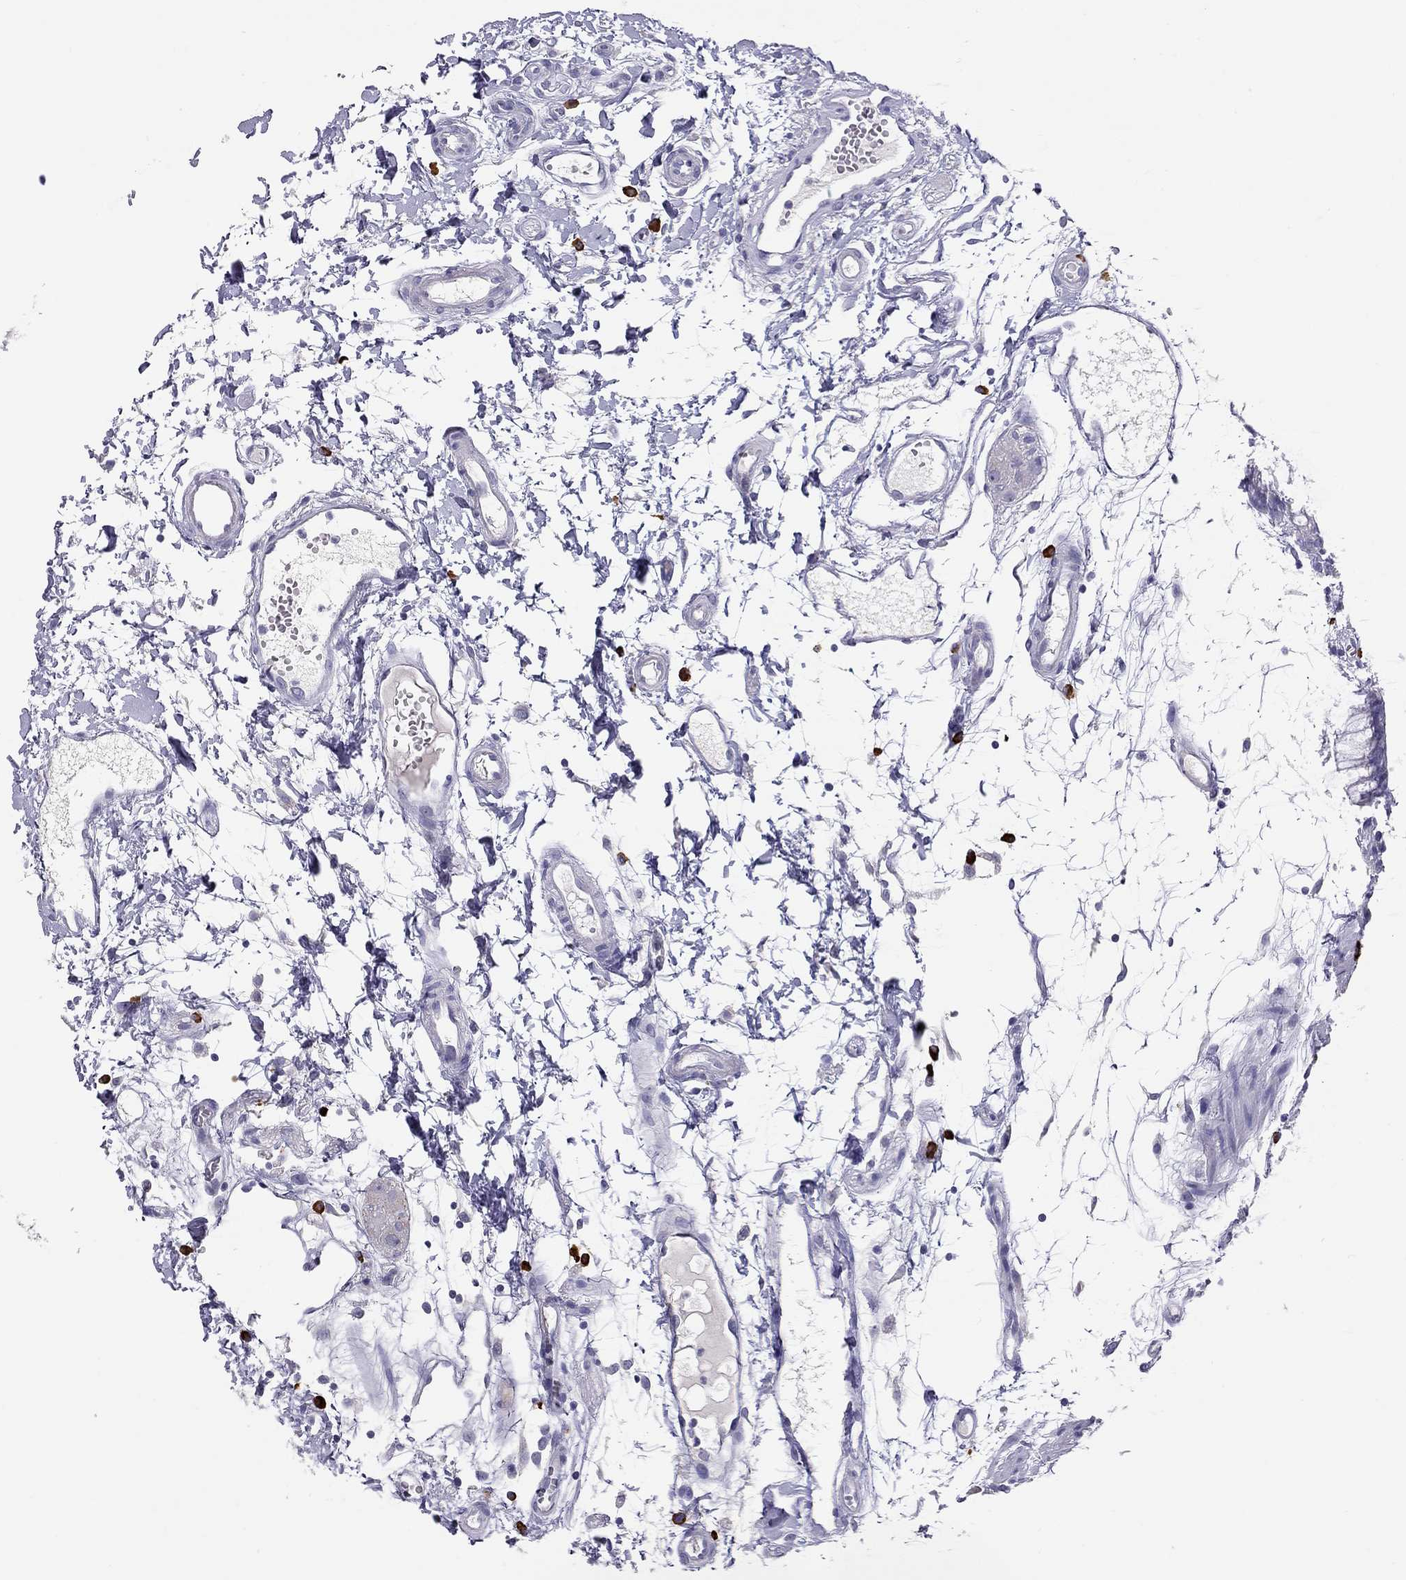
{"staining": {"intensity": "negative", "quantity": "none", "location": "none"}, "tissue": "colon", "cell_type": "Endothelial cells", "image_type": "normal", "snomed": [{"axis": "morphology", "description": "Normal tissue, NOS"}, {"axis": "morphology", "description": "Adenocarcinoma, NOS"}, {"axis": "topography", "description": "Colon"}], "caption": "Immunohistochemistry of normal human colon displays no expression in endothelial cells.", "gene": "IL17REL", "patient": {"sex": "male", "age": 65}}